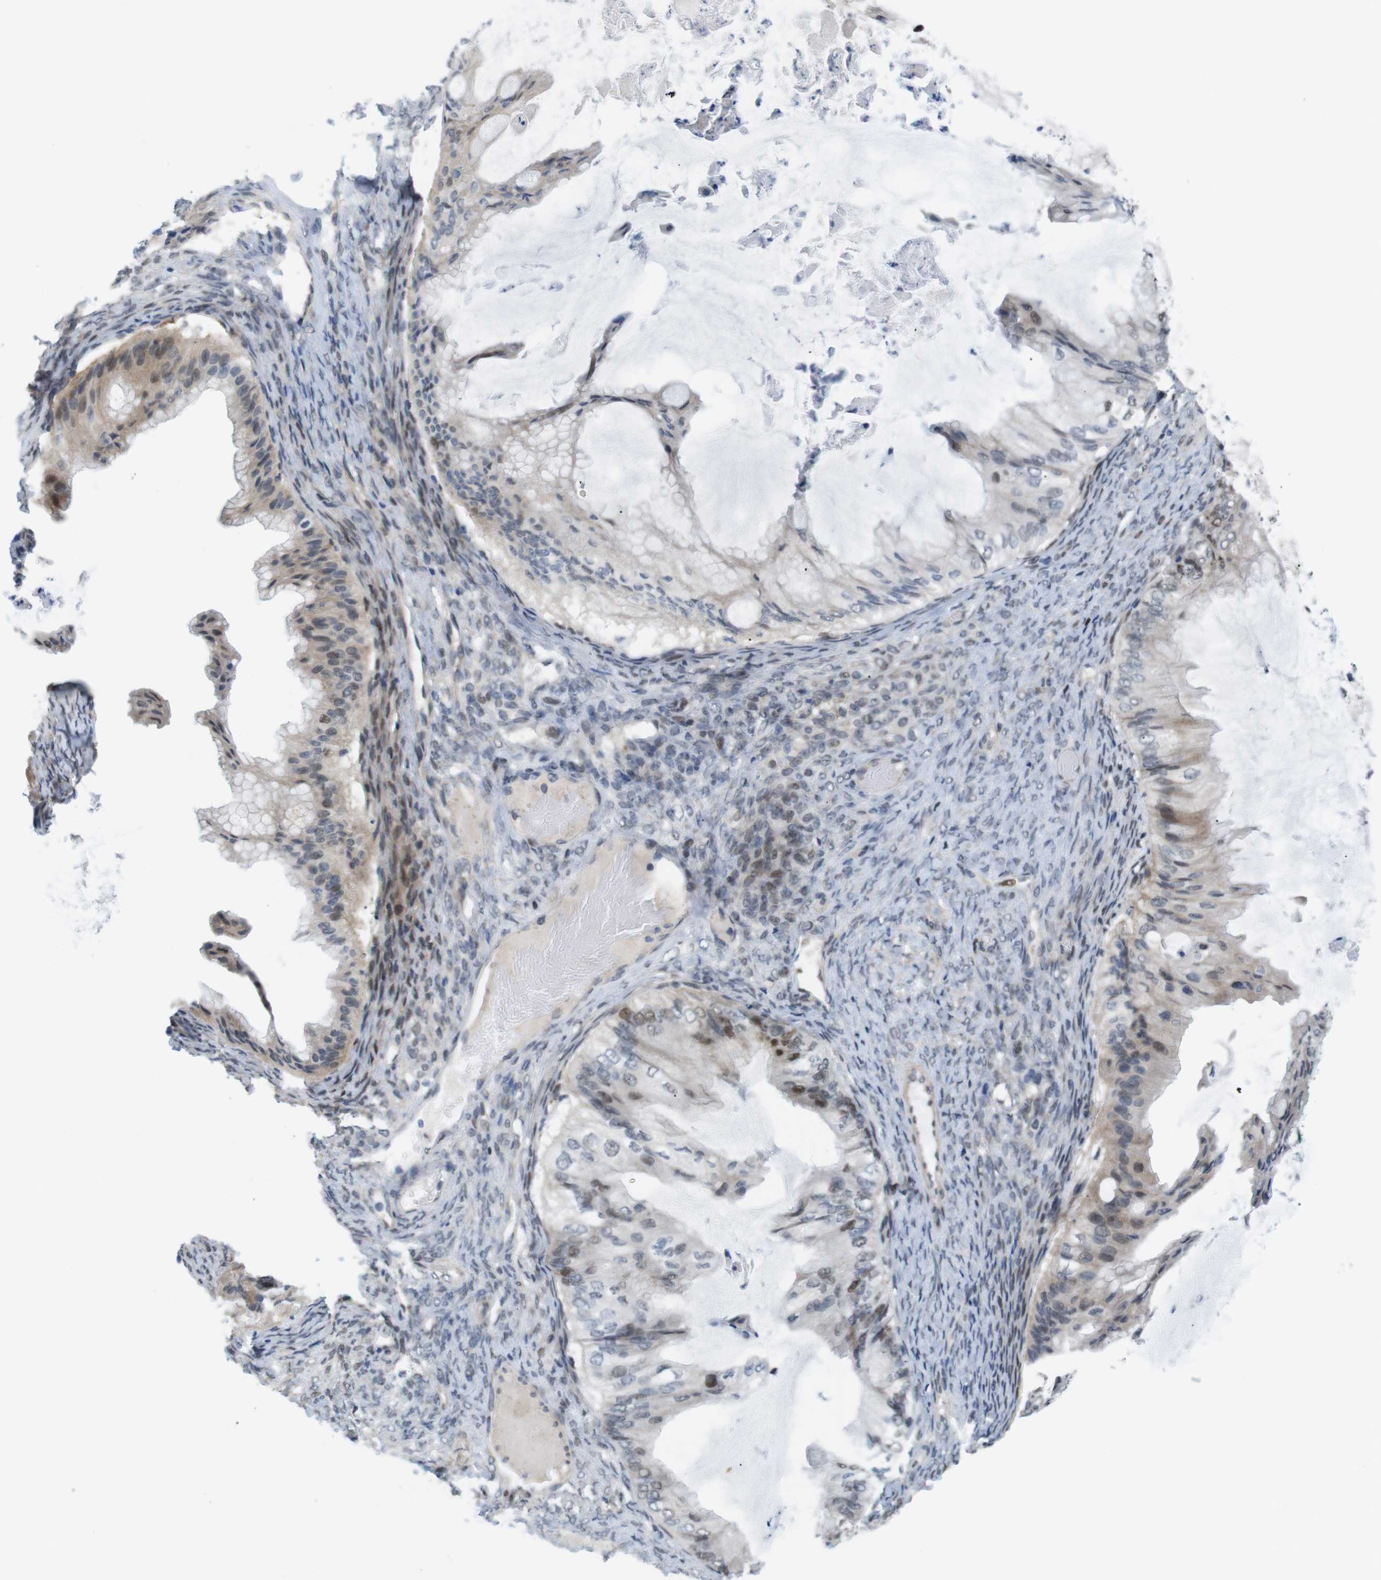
{"staining": {"intensity": "moderate", "quantity": "25%-75%", "location": "cytoplasmic/membranous,nuclear"}, "tissue": "ovarian cancer", "cell_type": "Tumor cells", "image_type": "cancer", "snomed": [{"axis": "morphology", "description": "Cystadenocarcinoma, mucinous, NOS"}, {"axis": "topography", "description": "Ovary"}], "caption": "Immunohistochemistry micrograph of human mucinous cystadenocarcinoma (ovarian) stained for a protein (brown), which shows medium levels of moderate cytoplasmic/membranous and nuclear expression in about 25%-75% of tumor cells.", "gene": "SMCO2", "patient": {"sex": "female", "age": 61}}